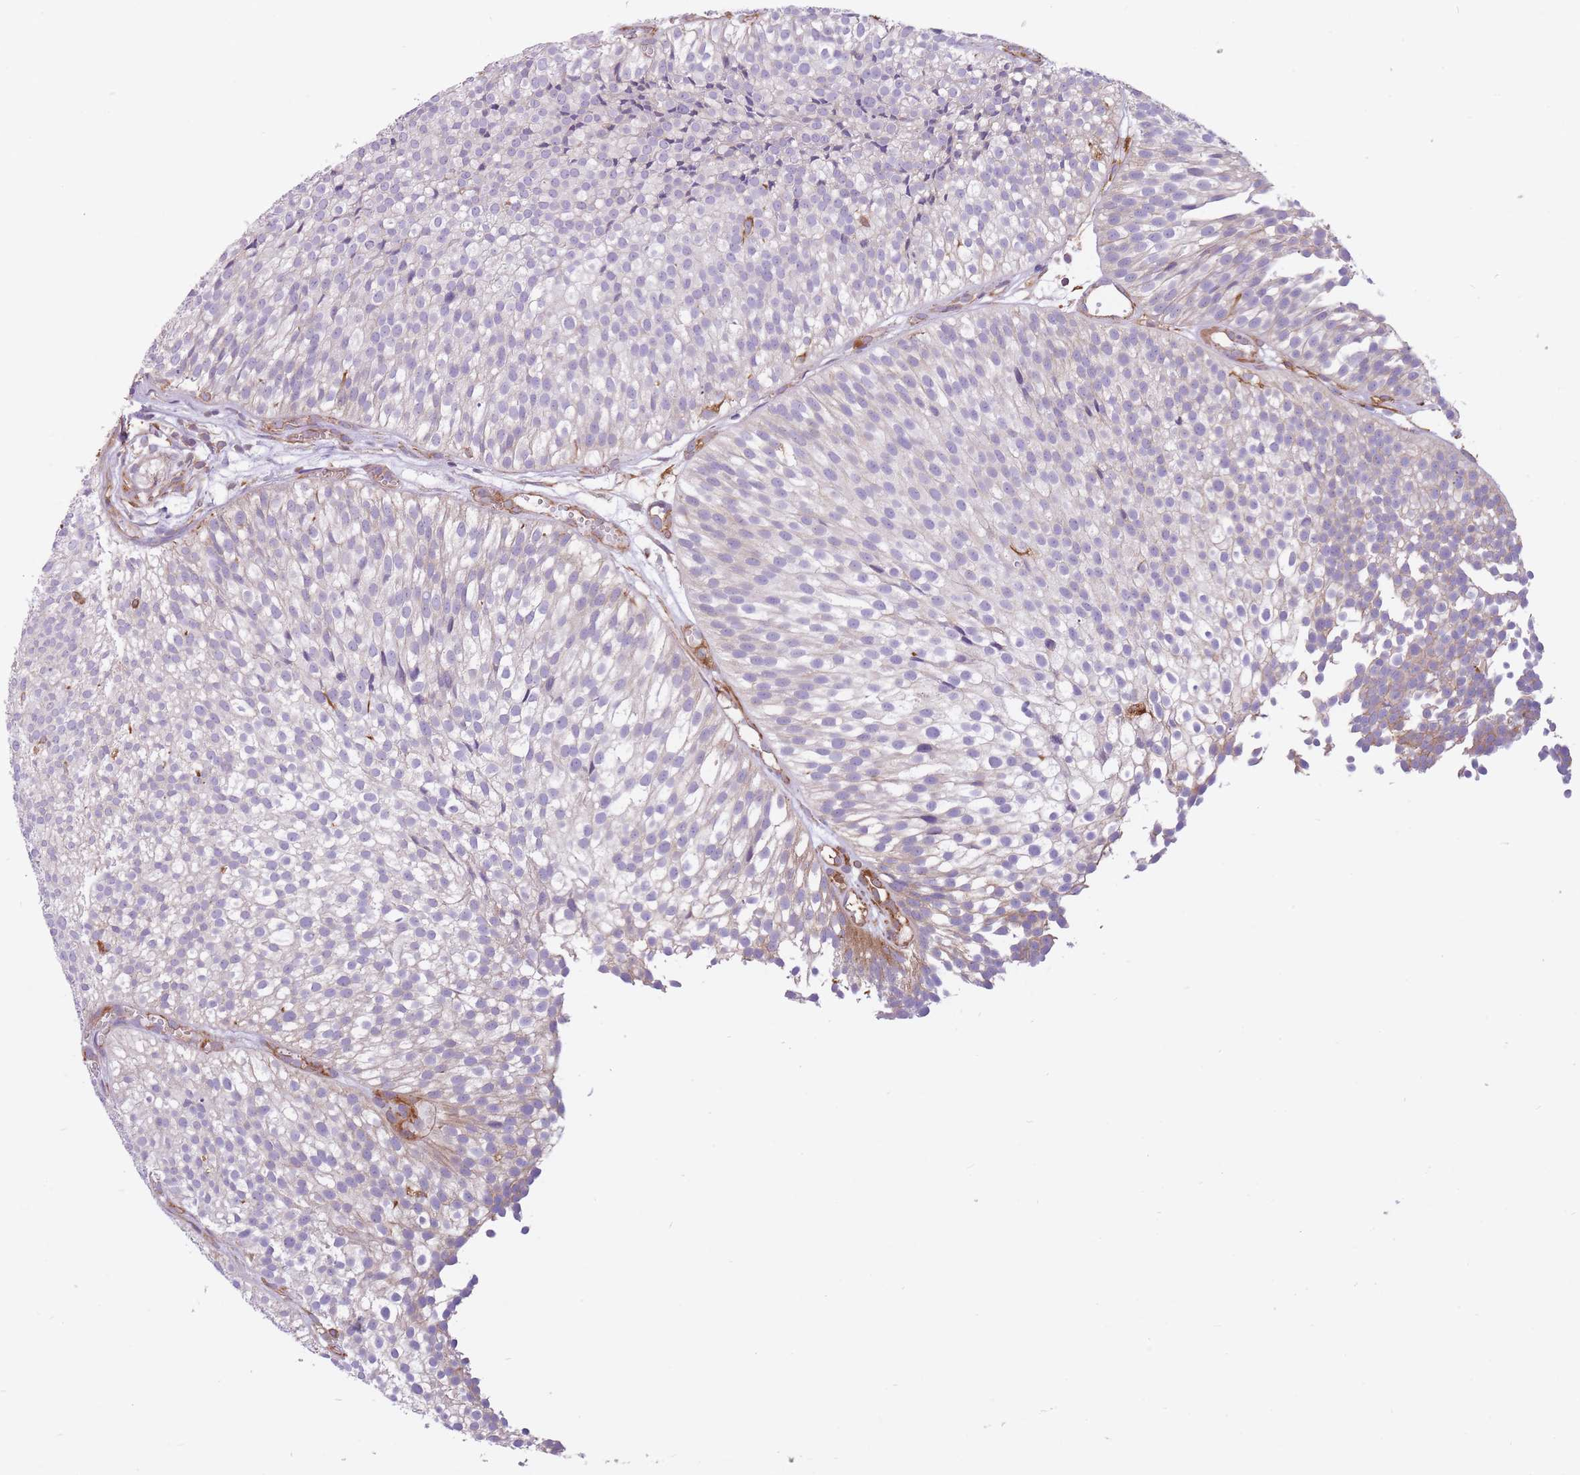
{"staining": {"intensity": "negative", "quantity": "none", "location": "none"}, "tissue": "urothelial cancer", "cell_type": "Tumor cells", "image_type": "cancer", "snomed": [{"axis": "morphology", "description": "Urothelial carcinoma, Low grade"}, {"axis": "topography", "description": "Urinary bladder"}], "caption": "This is an immunohistochemistry photomicrograph of human urothelial cancer. There is no positivity in tumor cells.", "gene": "ADD1", "patient": {"sex": "male", "age": 91}}